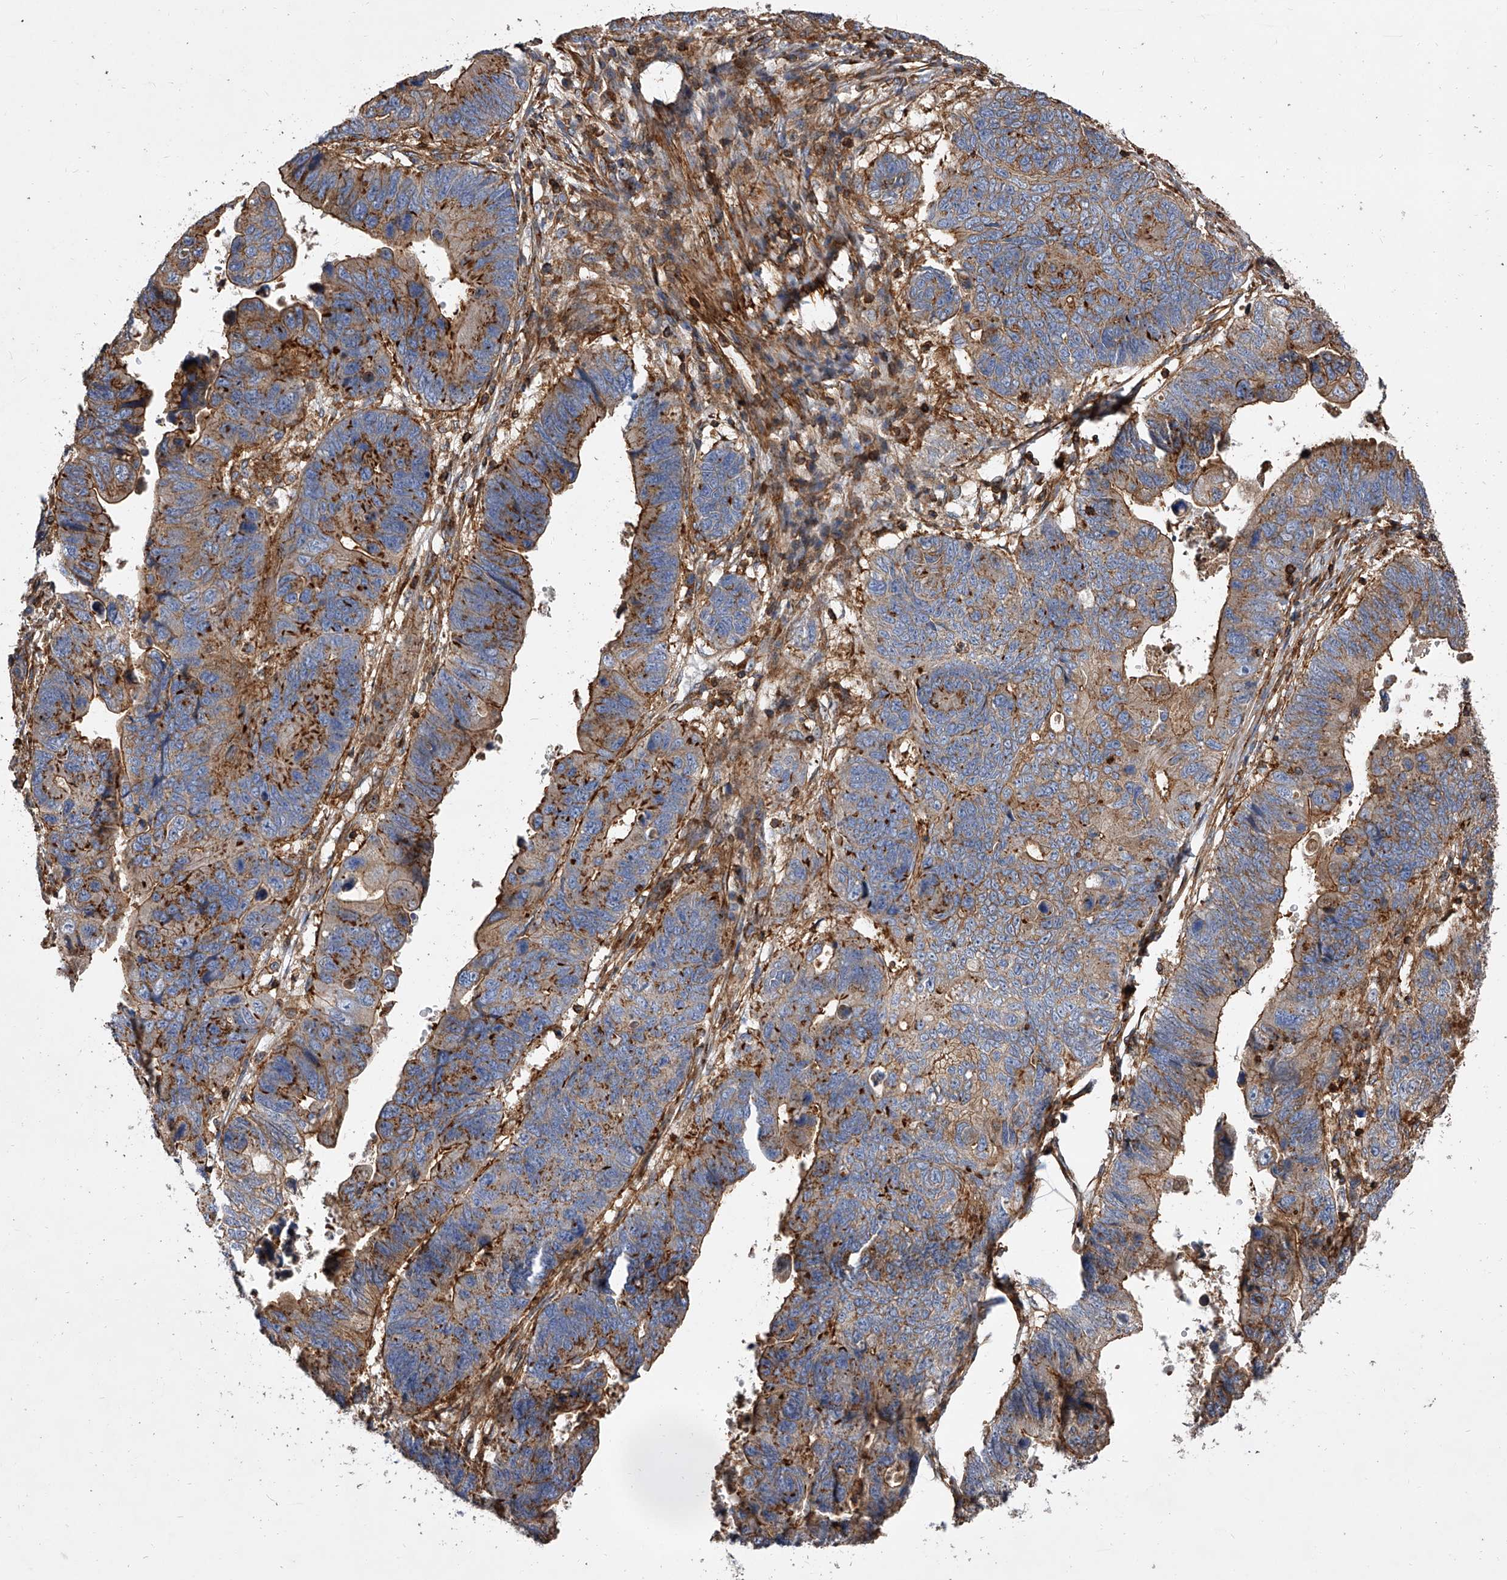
{"staining": {"intensity": "moderate", "quantity": ">75%", "location": "cytoplasmic/membranous"}, "tissue": "stomach cancer", "cell_type": "Tumor cells", "image_type": "cancer", "snomed": [{"axis": "morphology", "description": "Adenocarcinoma, NOS"}, {"axis": "topography", "description": "Stomach"}], "caption": "DAB immunohistochemical staining of stomach cancer displays moderate cytoplasmic/membranous protein expression in about >75% of tumor cells. (Stains: DAB (3,3'-diaminobenzidine) in brown, nuclei in blue, Microscopy: brightfield microscopy at high magnification).", "gene": "PISD", "patient": {"sex": "male", "age": 59}}